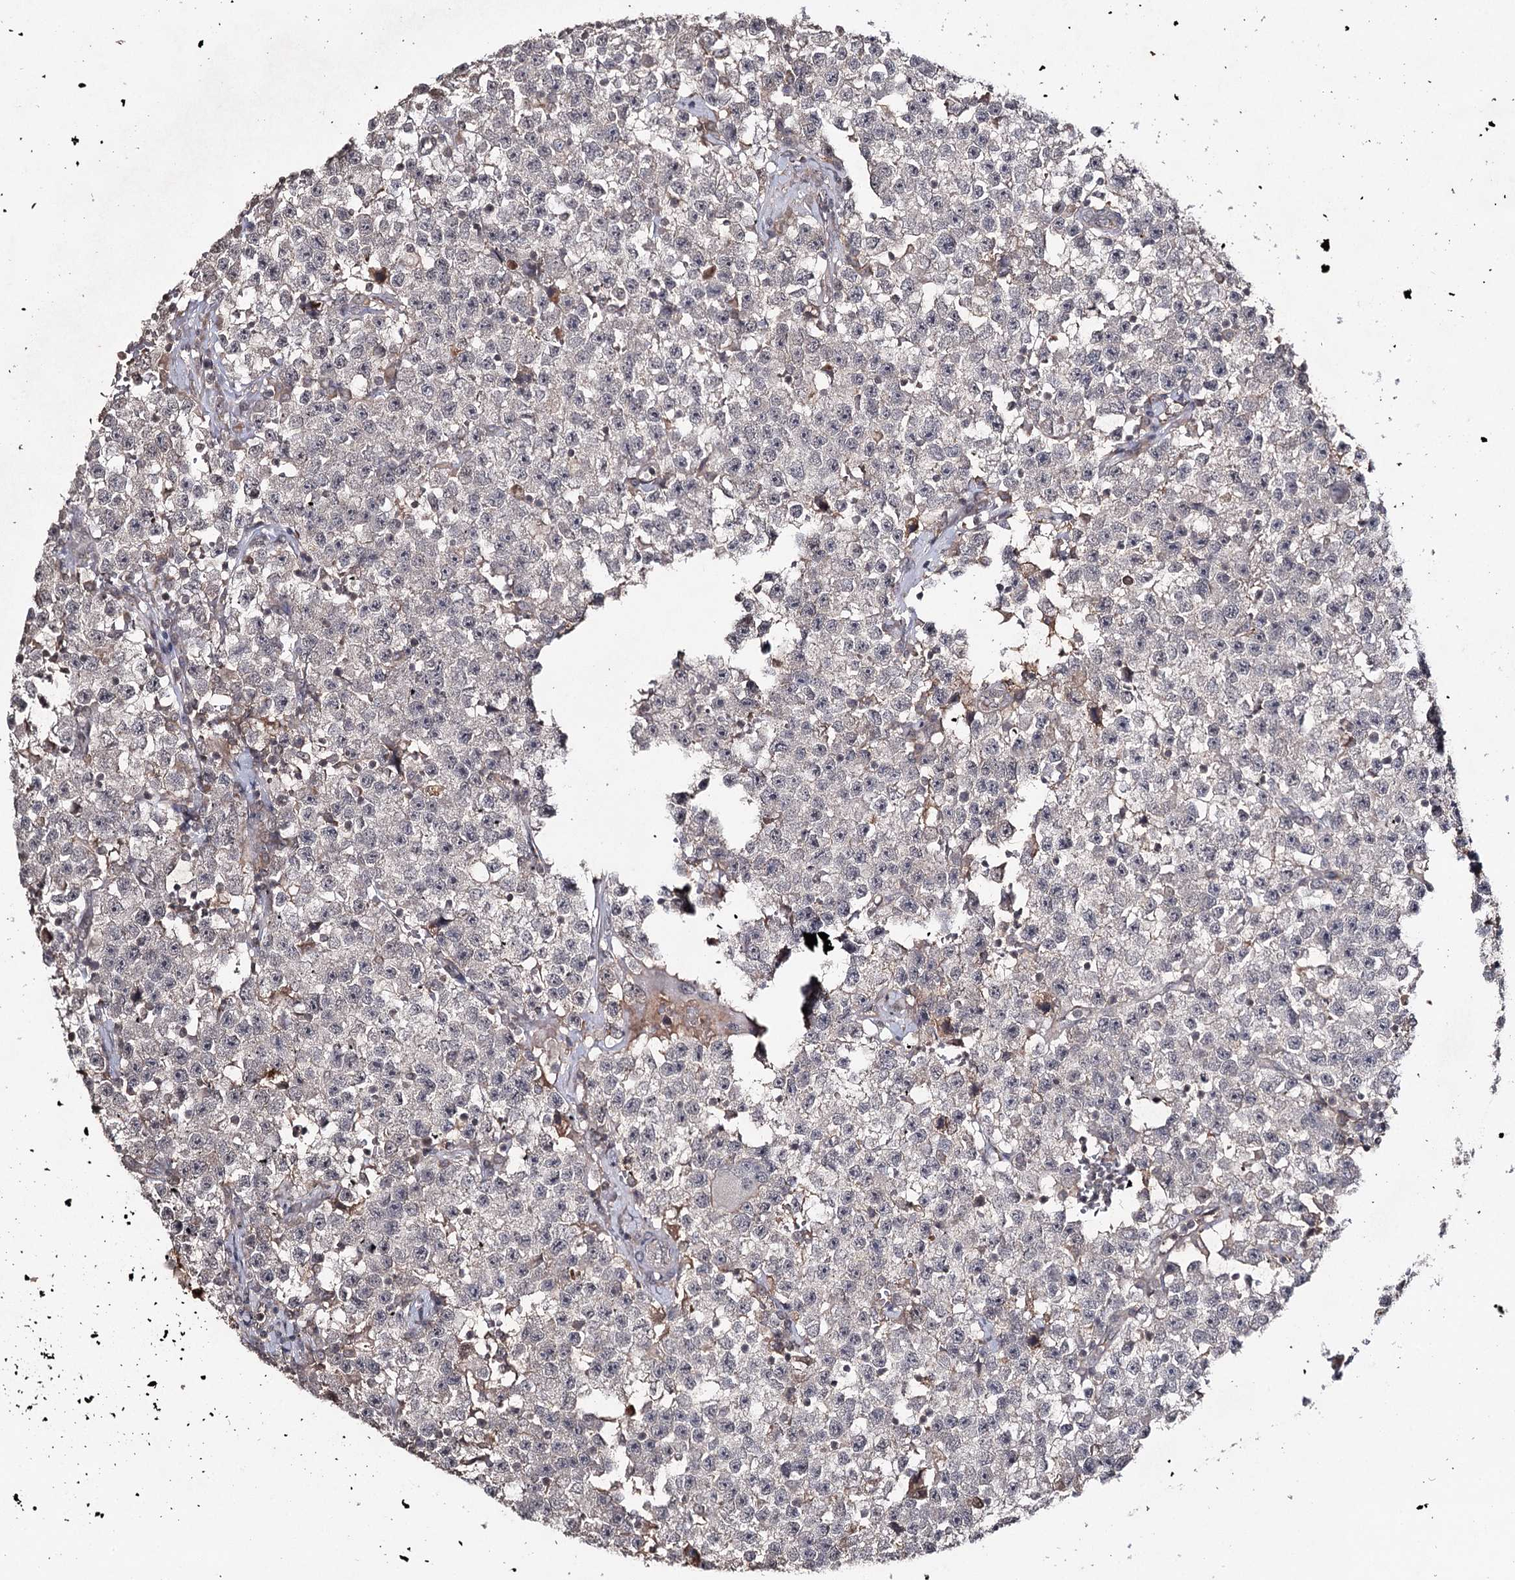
{"staining": {"intensity": "negative", "quantity": "none", "location": "none"}, "tissue": "testis cancer", "cell_type": "Tumor cells", "image_type": "cancer", "snomed": [{"axis": "morphology", "description": "Seminoma, NOS"}, {"axis": "topography", "description": "Testis"}], "caption": "Immunohistochemistry (IHC) of human testis cancer (seminoma) shows no staining in tumor cells. (Stains: DAB immunohistochemistry (IHC) with hematoxylin counter stain, Microscopy: brightfield microscopy at high magnification).", "gene": "SYNGR3", "patient": {"sex": "male", "age": 22}}